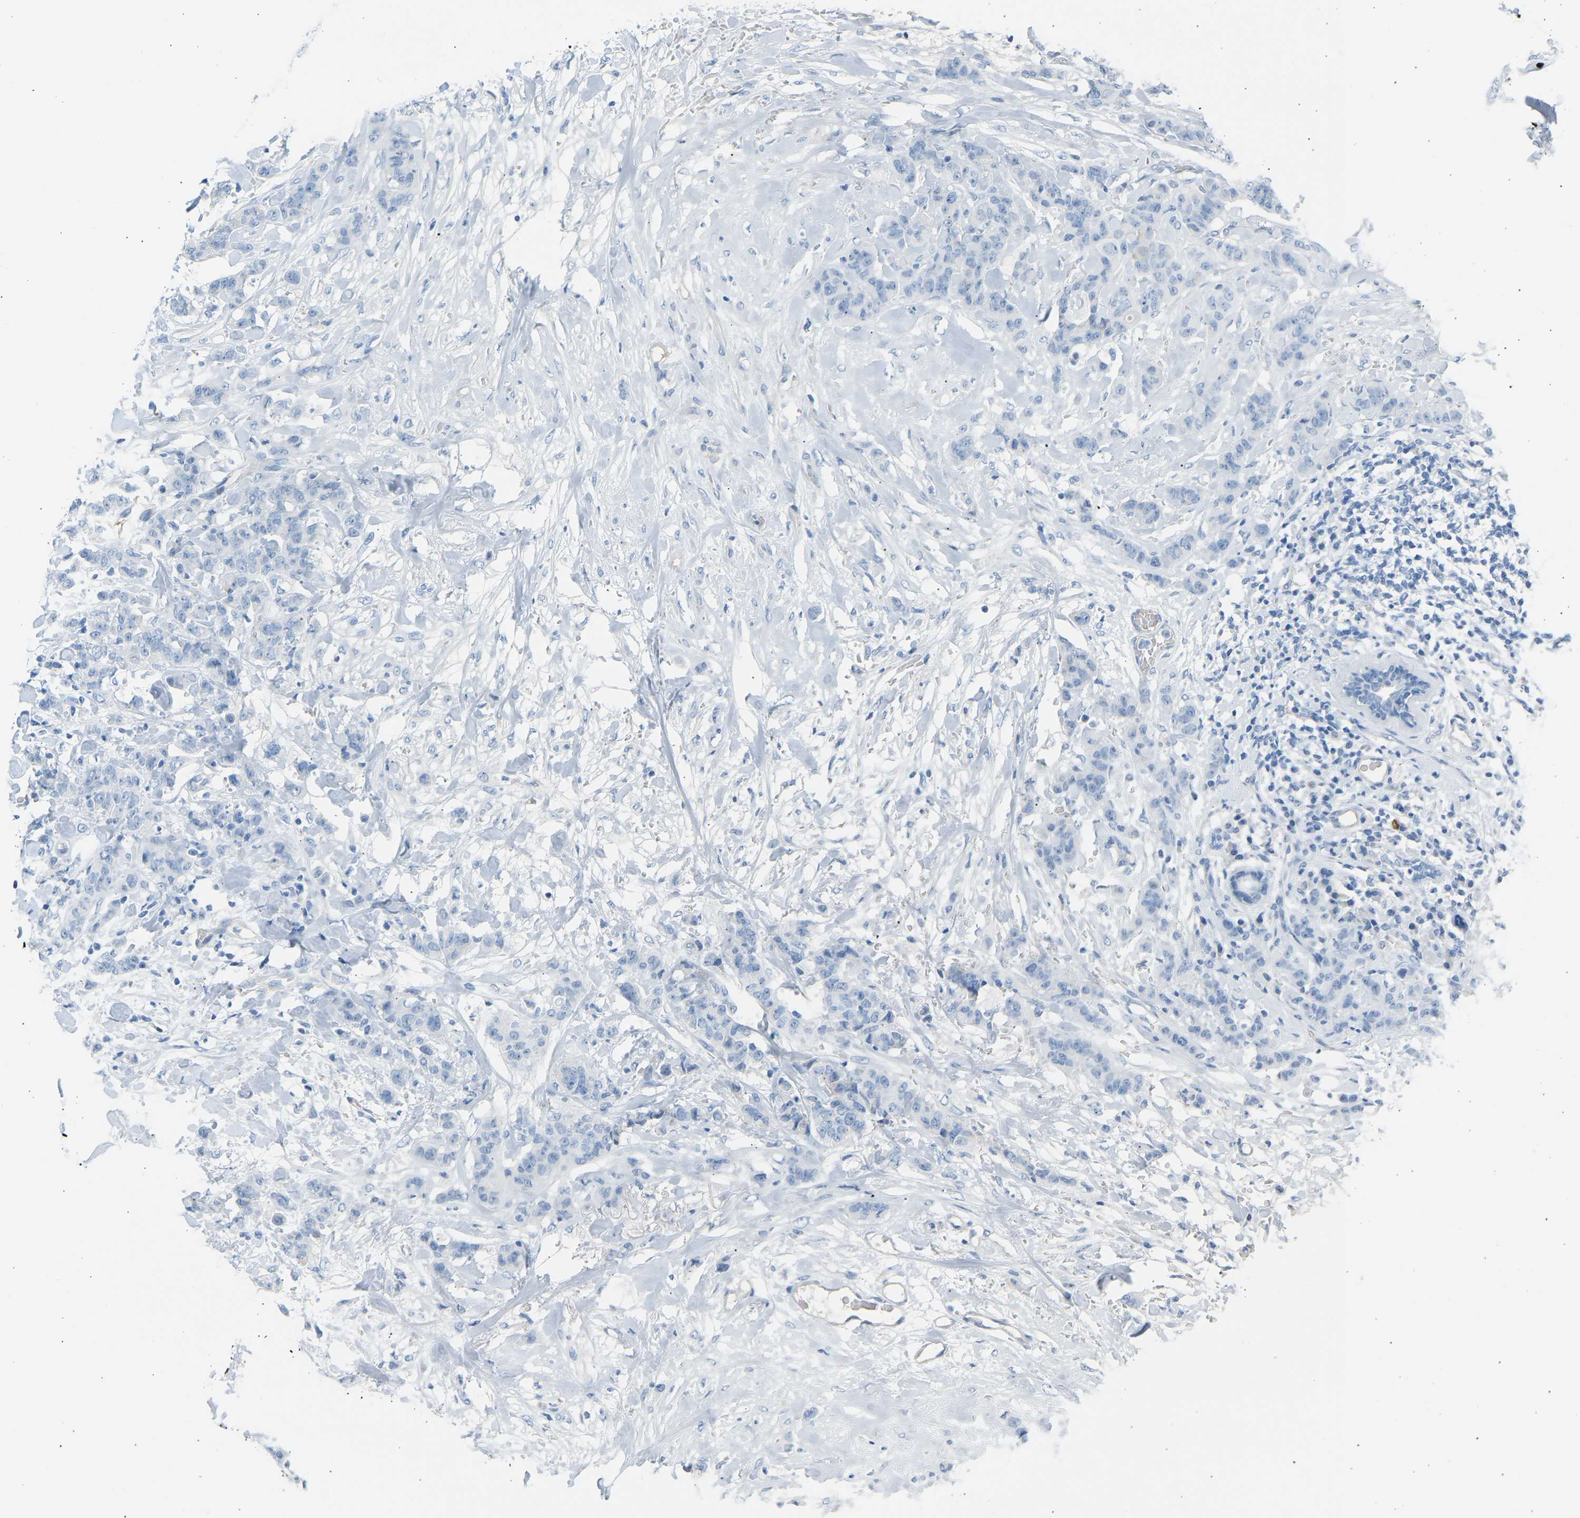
{"staining": {"intensity": "negative", "quantity": "none", "location": "none"}, "tissue": "breast cancer", "cell_type": "Tumor cells", "image_type": "cancer", "snomed": [{"axis": "morphology", "description": "Normal tissue, NOS"}, {"axis": "morphology", "description": "Duct carcinoma"}, {"axis": "topography", "description": "Breast"}], "caption": "Histopathology image shows no significant protein expression in tumor cells of breast cancer (invasive ductal carcinoma). The staining is performed using DAB brown chromogen with nuclei counter-stained in using hematoxylin.", "gene": "GNAS", "patient": {"sex": "female", "age": 40}}